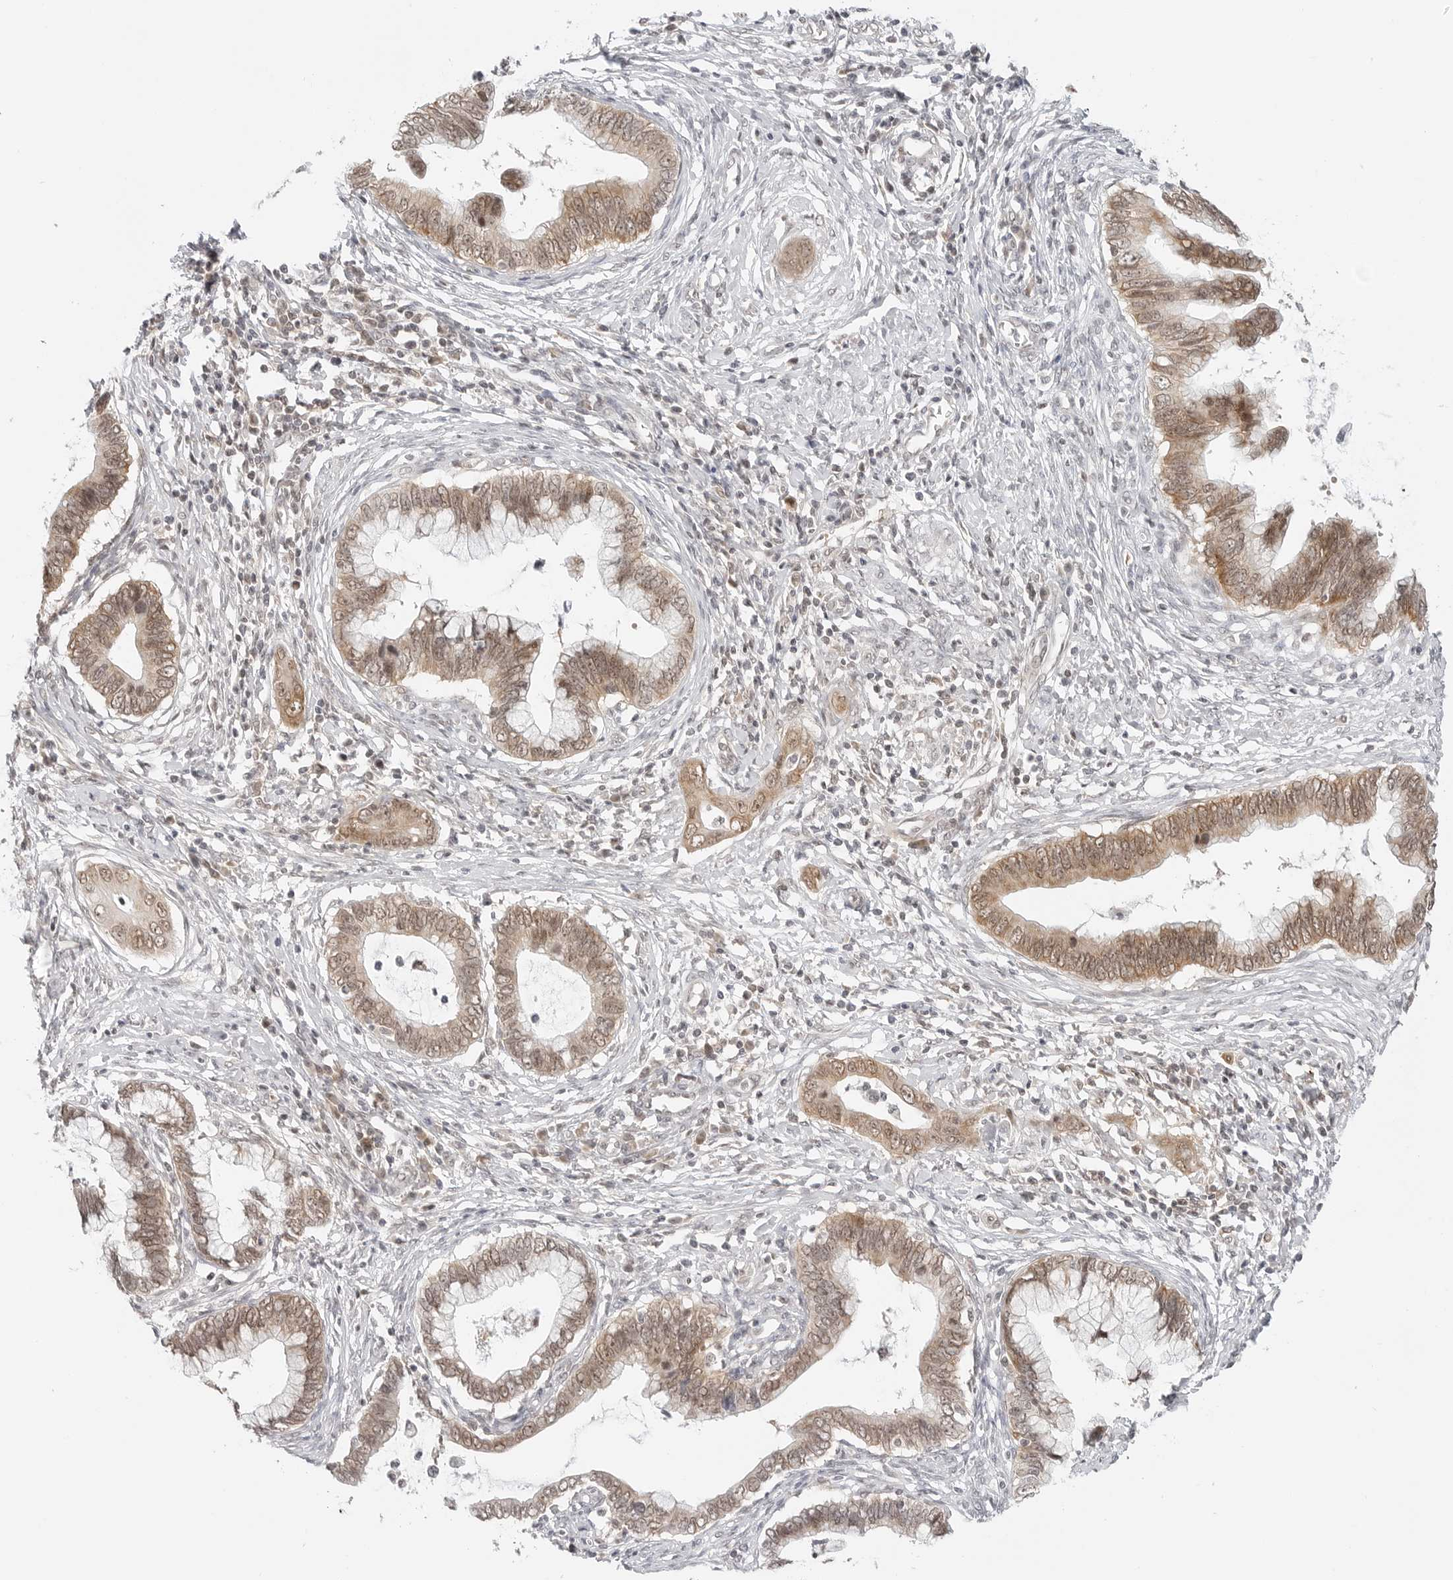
{"staining": {"intensity": "moderate", "quantity": ">75%", "location": "cytoplasmic/membranous,nuclear"}, "tissue": "cervical cancer", "cell_type": "Tumor cells", "image_type": "cancer", "snomed": [{"axis": "morphology", "description": "Adenocarcinoma, NOS"}, {"axis": "topography", "description": "Cervix"}], "caption": "Immunohistochemical staining of cervical cancer shows medium levels of moderate cytoplasmic/membranous and nuclear expression in about >75% of tumor cells.", "gene": "METAP1", "patient": {"sex": "female", "age": 44}}